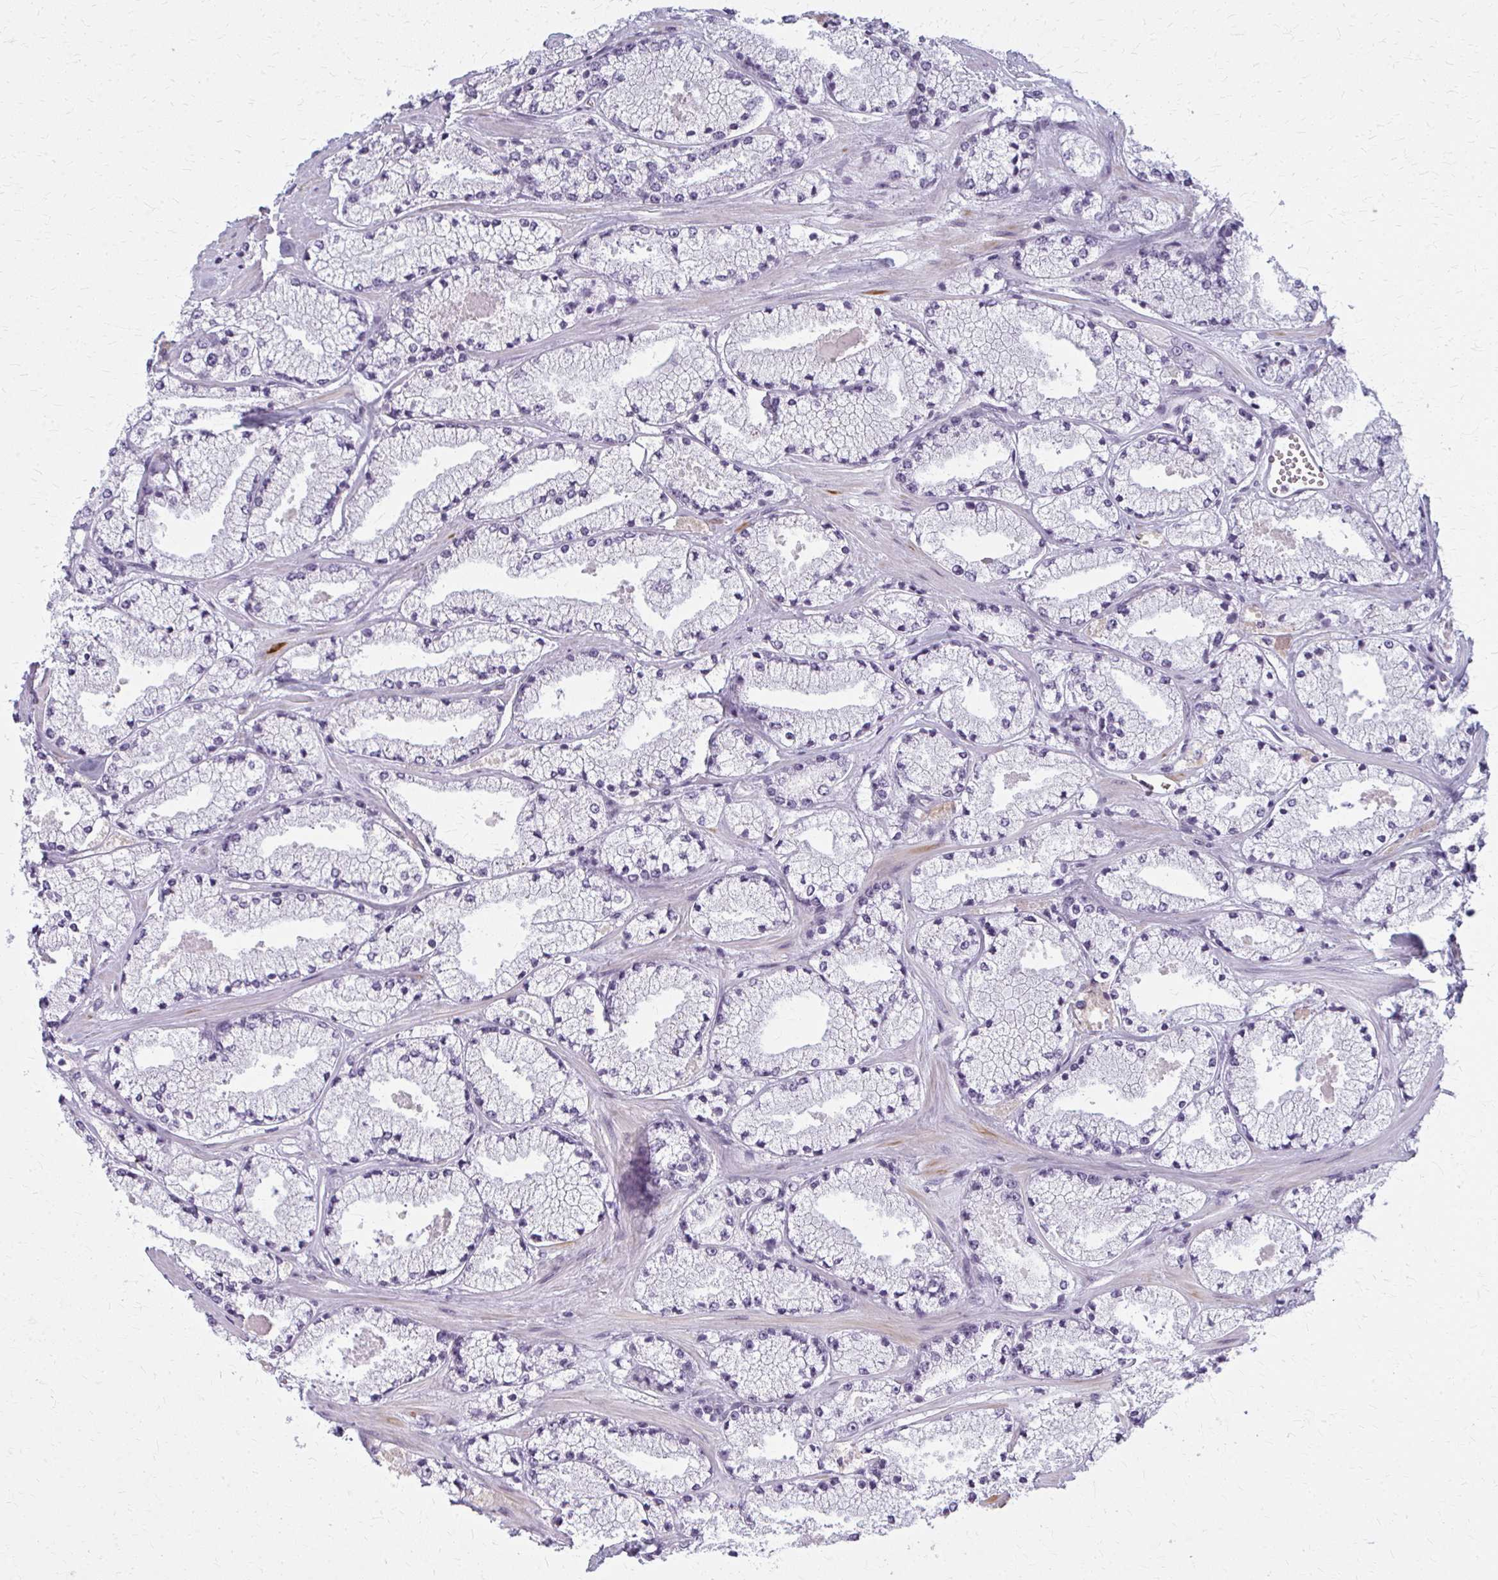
{"staining": {"intensity": "negative", "quantity": "none", "location": "none"}, "tissue": "prostate cancer", "cell_type": "Tumor cells", "image_type": "cancer", "snomed": [{"axis": "morphology", "description": "Adenocarcinoma, High grade"}, {"axis": "topography", "description": "Prostate"}], "caption": "An IHC histopathology image of adenocarcinoma (high-grade) (prostate) is shown. There is no staining in tumor cells of adenocarcinoma (high-grade) (prostate).", "gene": "CASQ2", "patient": {"sex": "male", "age": 63}}